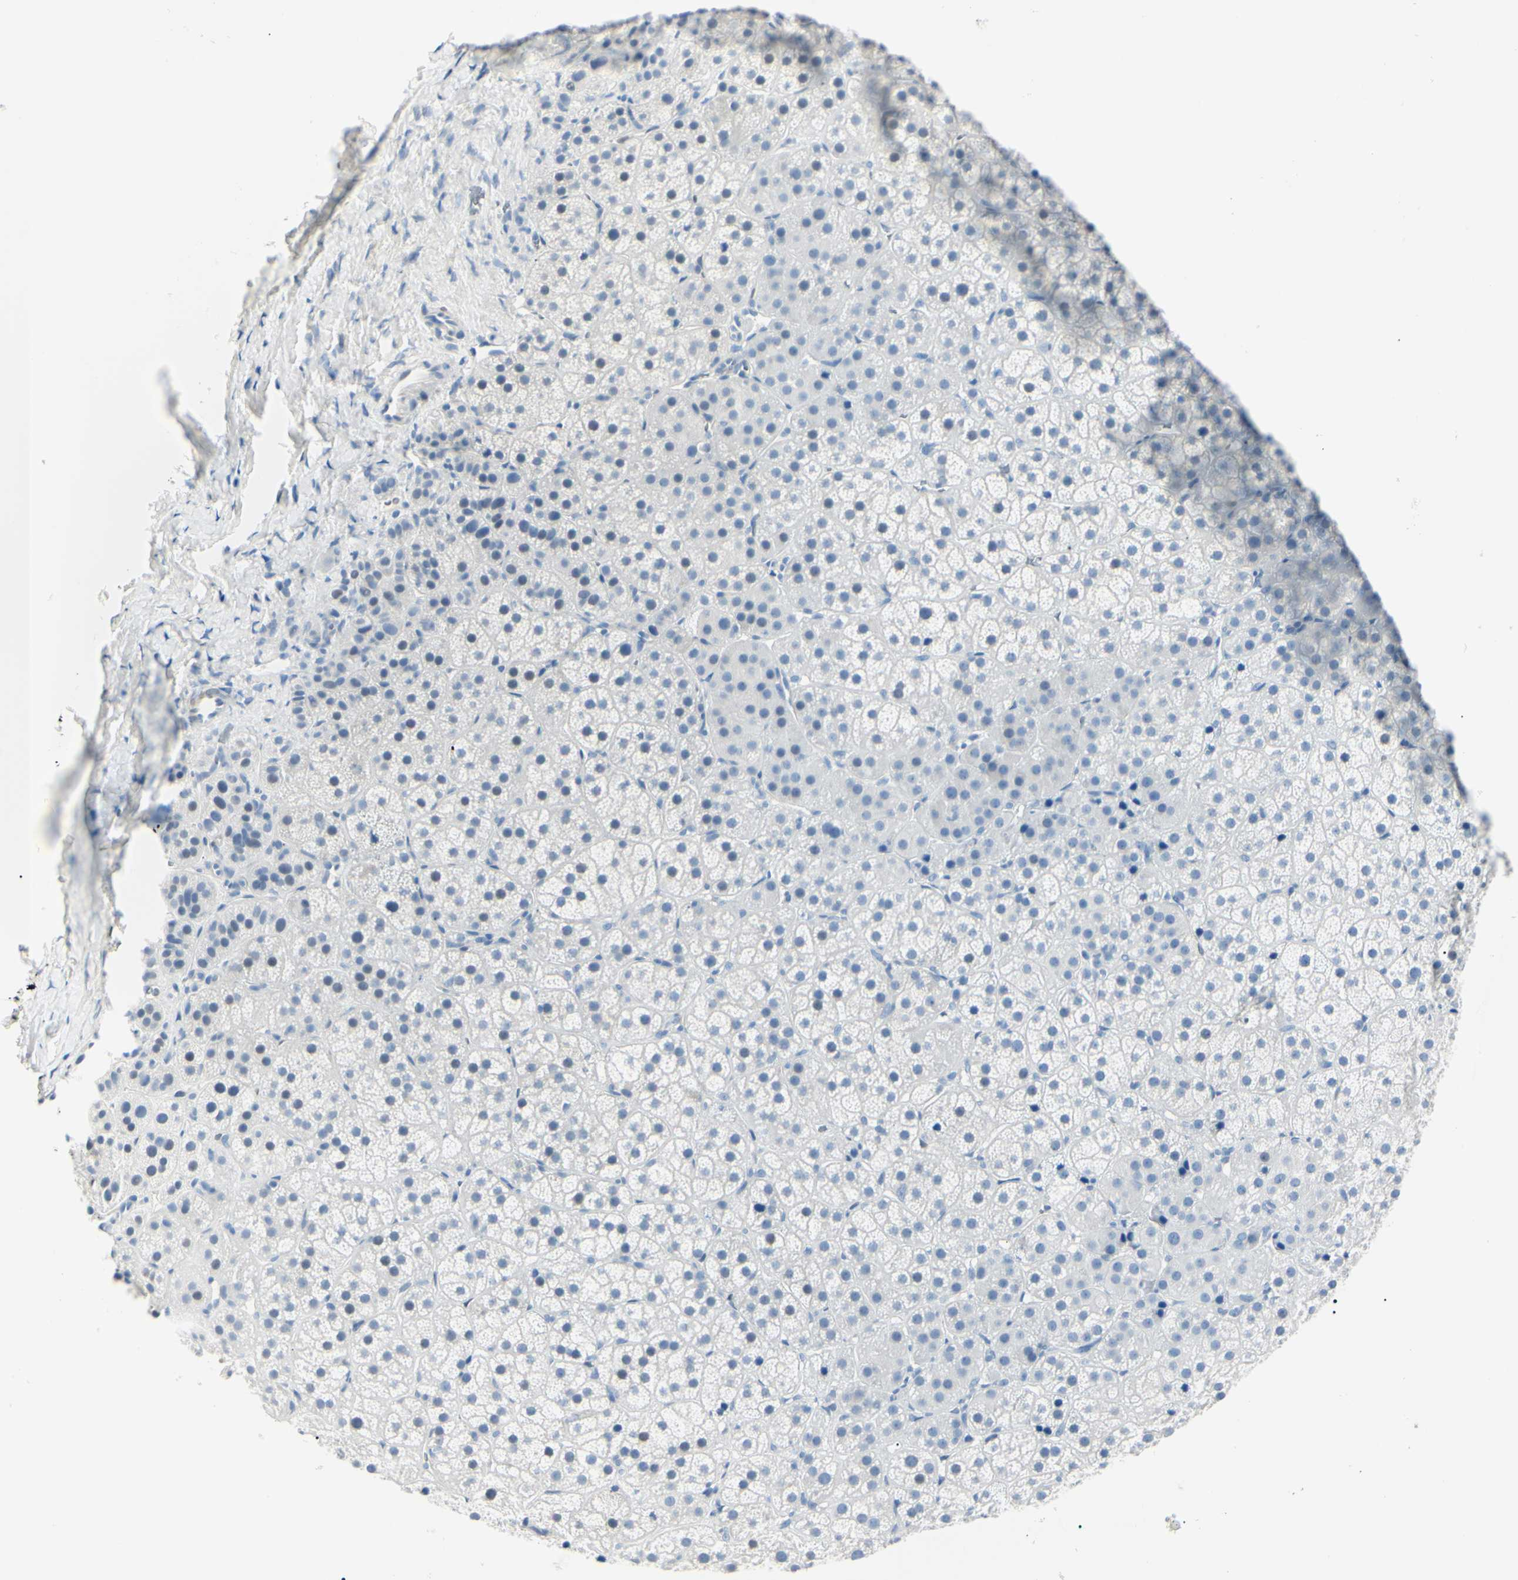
{"staining": {"intensity": "negative", "quantity": "none", "location": "none"}, "tissue": "adrenal gland", "cell_type": "Glandular cells", "image_type": "normal", "snomed": [{"axis": "morphology", "description": "Normal tissue, NOS"}, {"axis": "topography", "description": "Adrenal gland"}], "caption": "The immunohistochemistry (IHC) photomicrograph has no significant positivity in glandular cells of adrenal gland.", "gene": "CA2", "patient": {"sex": "female", "age": 57}}